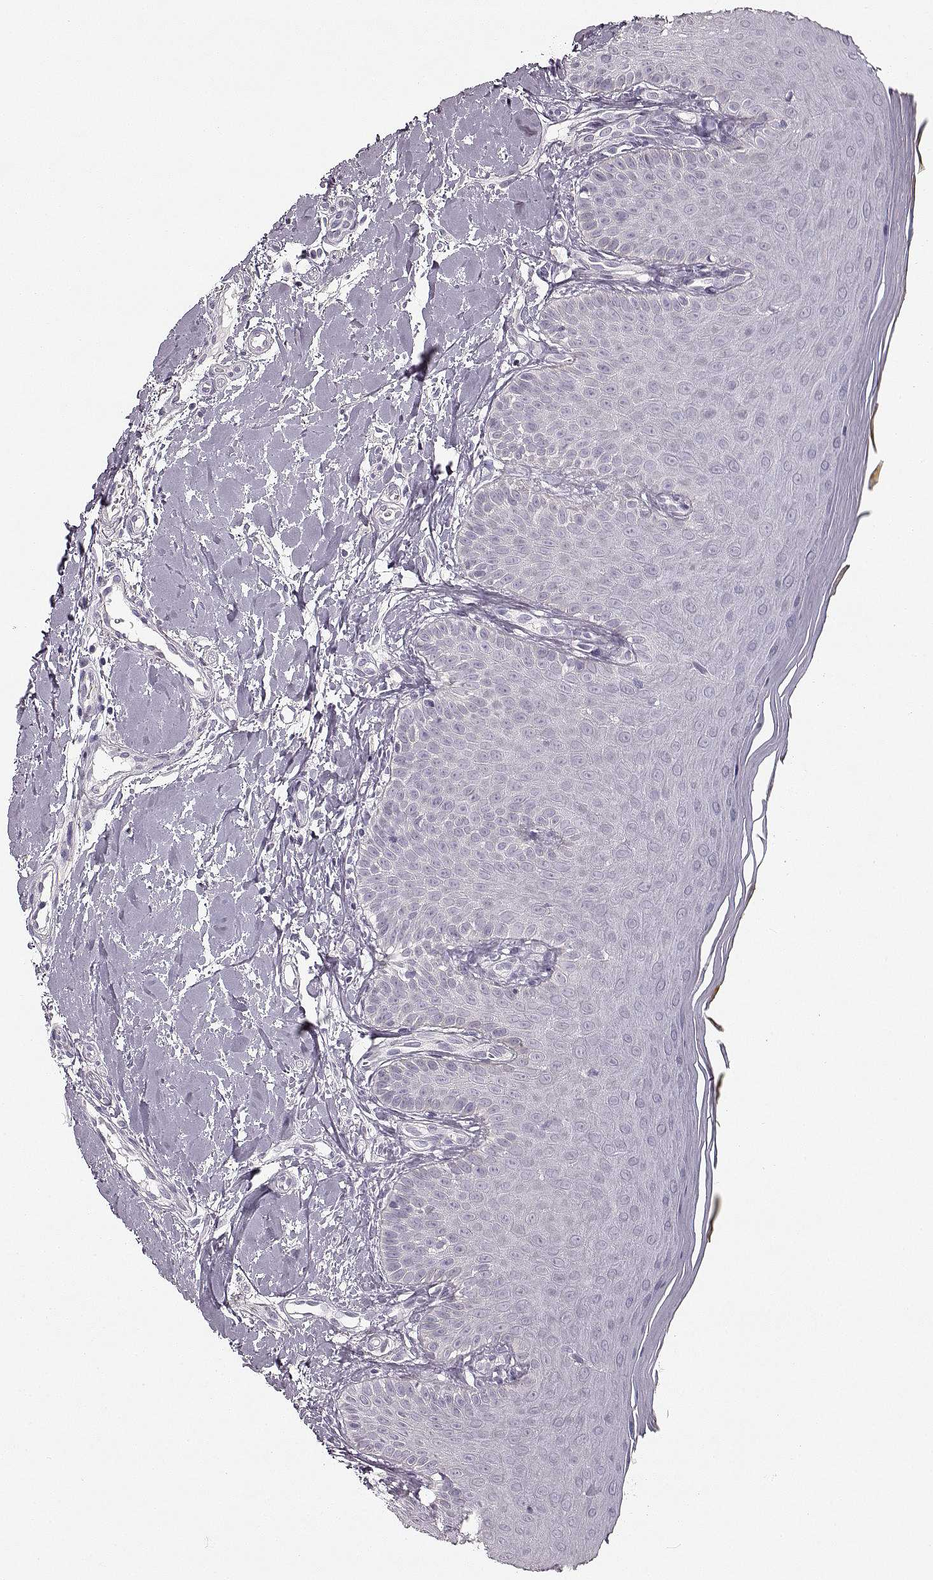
{"staining": {"intensity": "negative", "quantity": "none", "location": "none"}, "tissue": "oral mucosa", "cell_type": "Squamous epithelial cells", "image_type": "normal", "snomed": [{"axis": "morphology", "description": "Normal tissue, NOS"}, {"axis": "topography", "description": "Oral tissue"}], "caption": "IHC of unremarkable human oral mucosa exhibits no expression in squamous epithelial cells. The staining was performed using DAB (3,3'-diaminobenzidine) to visualize the protein expression in brown, while the nuclei were stained in blue with hematoxylin (Magnification: 20x).", "gene": "MAP6D1", "patient": {"sex": "female", "age": 43}}